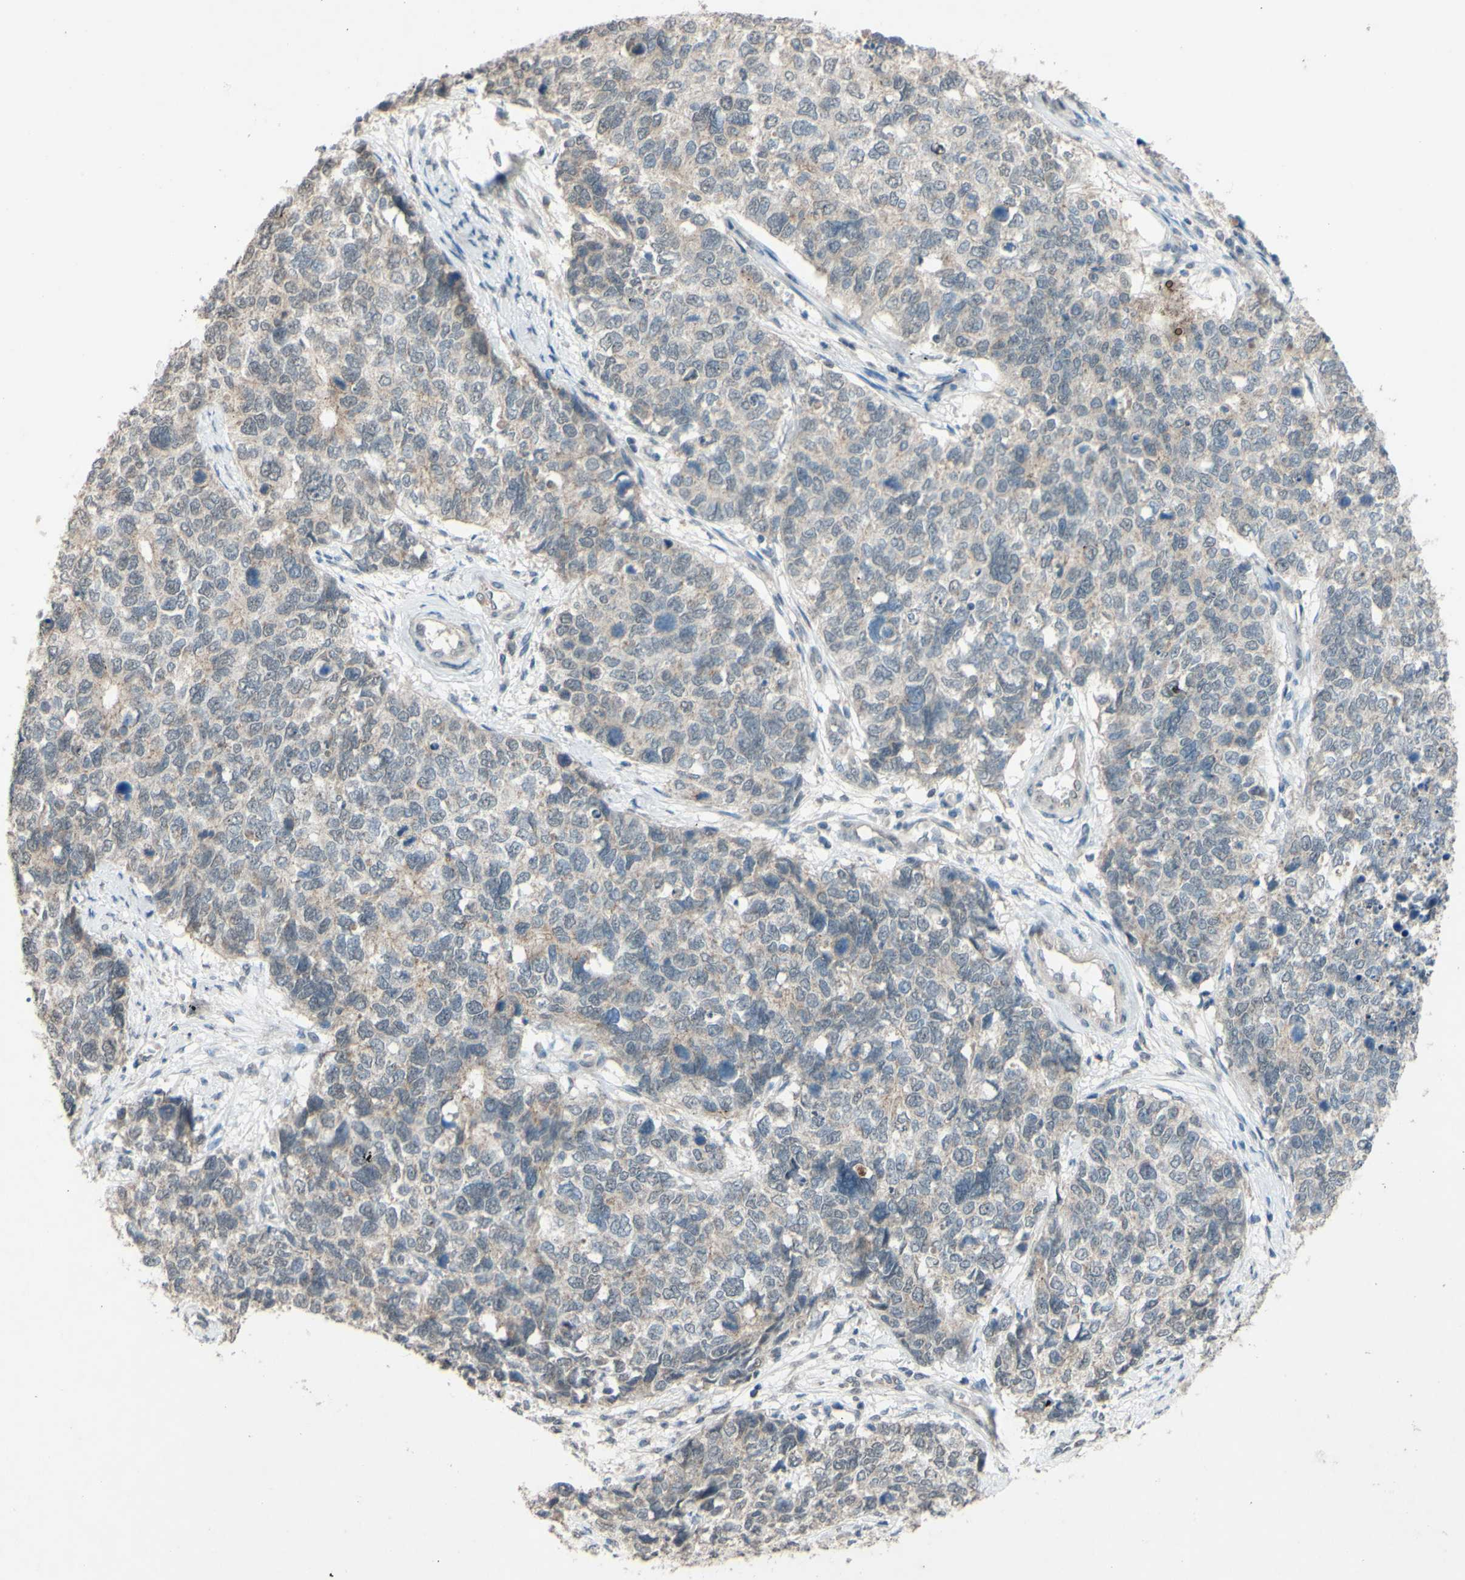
{"staining": {"intensity": "weak", "quantity": "<25%", "location": "cytoplasmic/membranous"}, "tissue": "cervical cancer", "cell_type": "Tumor cells", "image_type": "cancer", "snomed": [{"axis": "morphology", "description": "Squamous cell carcinoma, NOS"}, {"axis": "topography", "description": "Cervix"}], "caption": "Tumor cells show no significant positivity in cervical squamous cell carcinoma.", "gene": "CDCP1", "patient": {"sex": "female", "age": 63}}